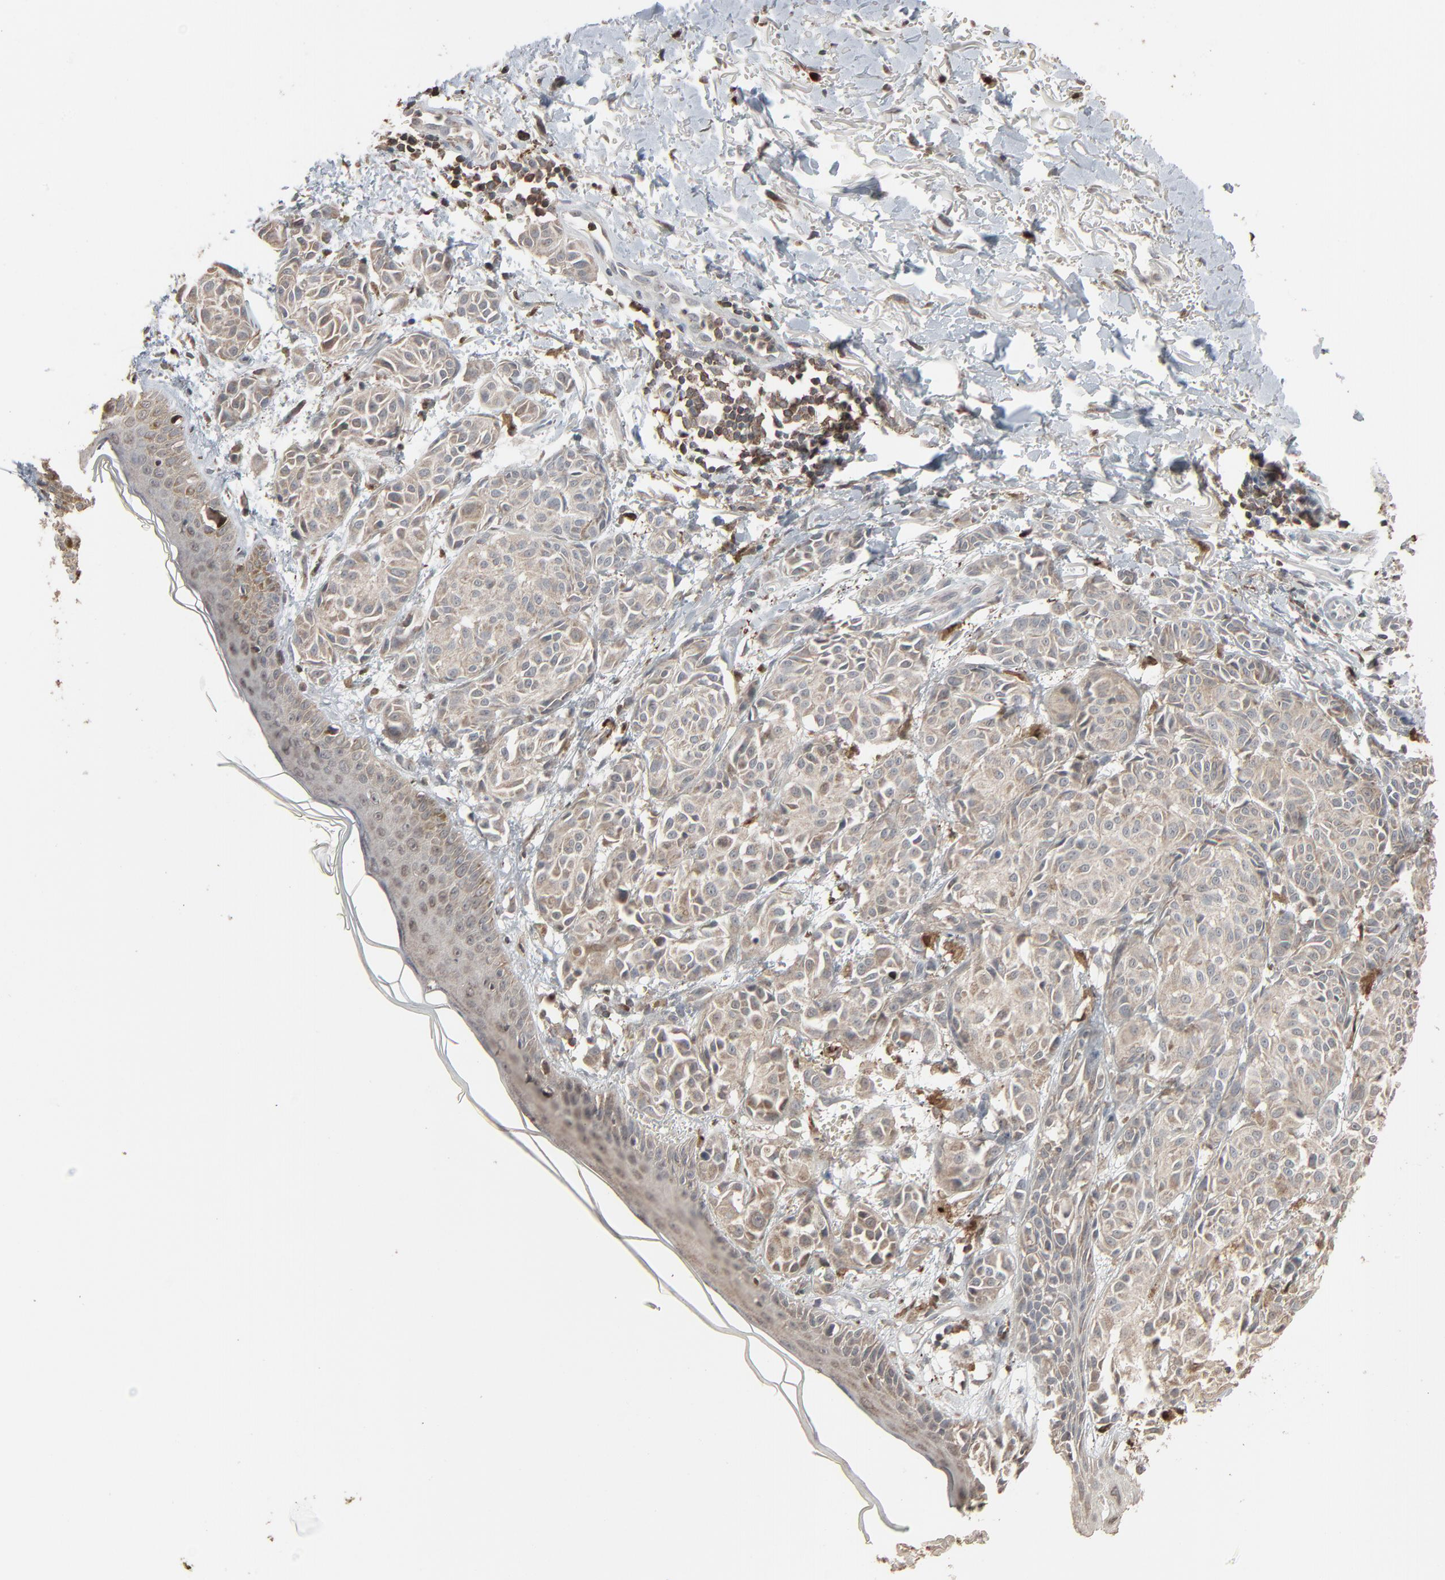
{"staining": {"intensity": "weak", "quantity": ">75%", "location": "cytoplasmic/membranous"}, "tissue": "melanoma", "cell_type": "Tumor cells", "image_type": "cancer", "snomed": [{"axis": "morphology", "description": "Malignant melanoma, NOS"}, {"axis": "topography", "description": "Skin"}], "caption": "The micrograph shows staining of malignant melanoma, revealing weak cytoplasmic/membranous protein expression (brown color) within tumor cells. (DAB (3,3'-diaminobenzidine) IHC, brown staining for protein, blue staining for nuclei).", "gene": "DOCK8", "patient": {"sex": "male", "age": 76}}